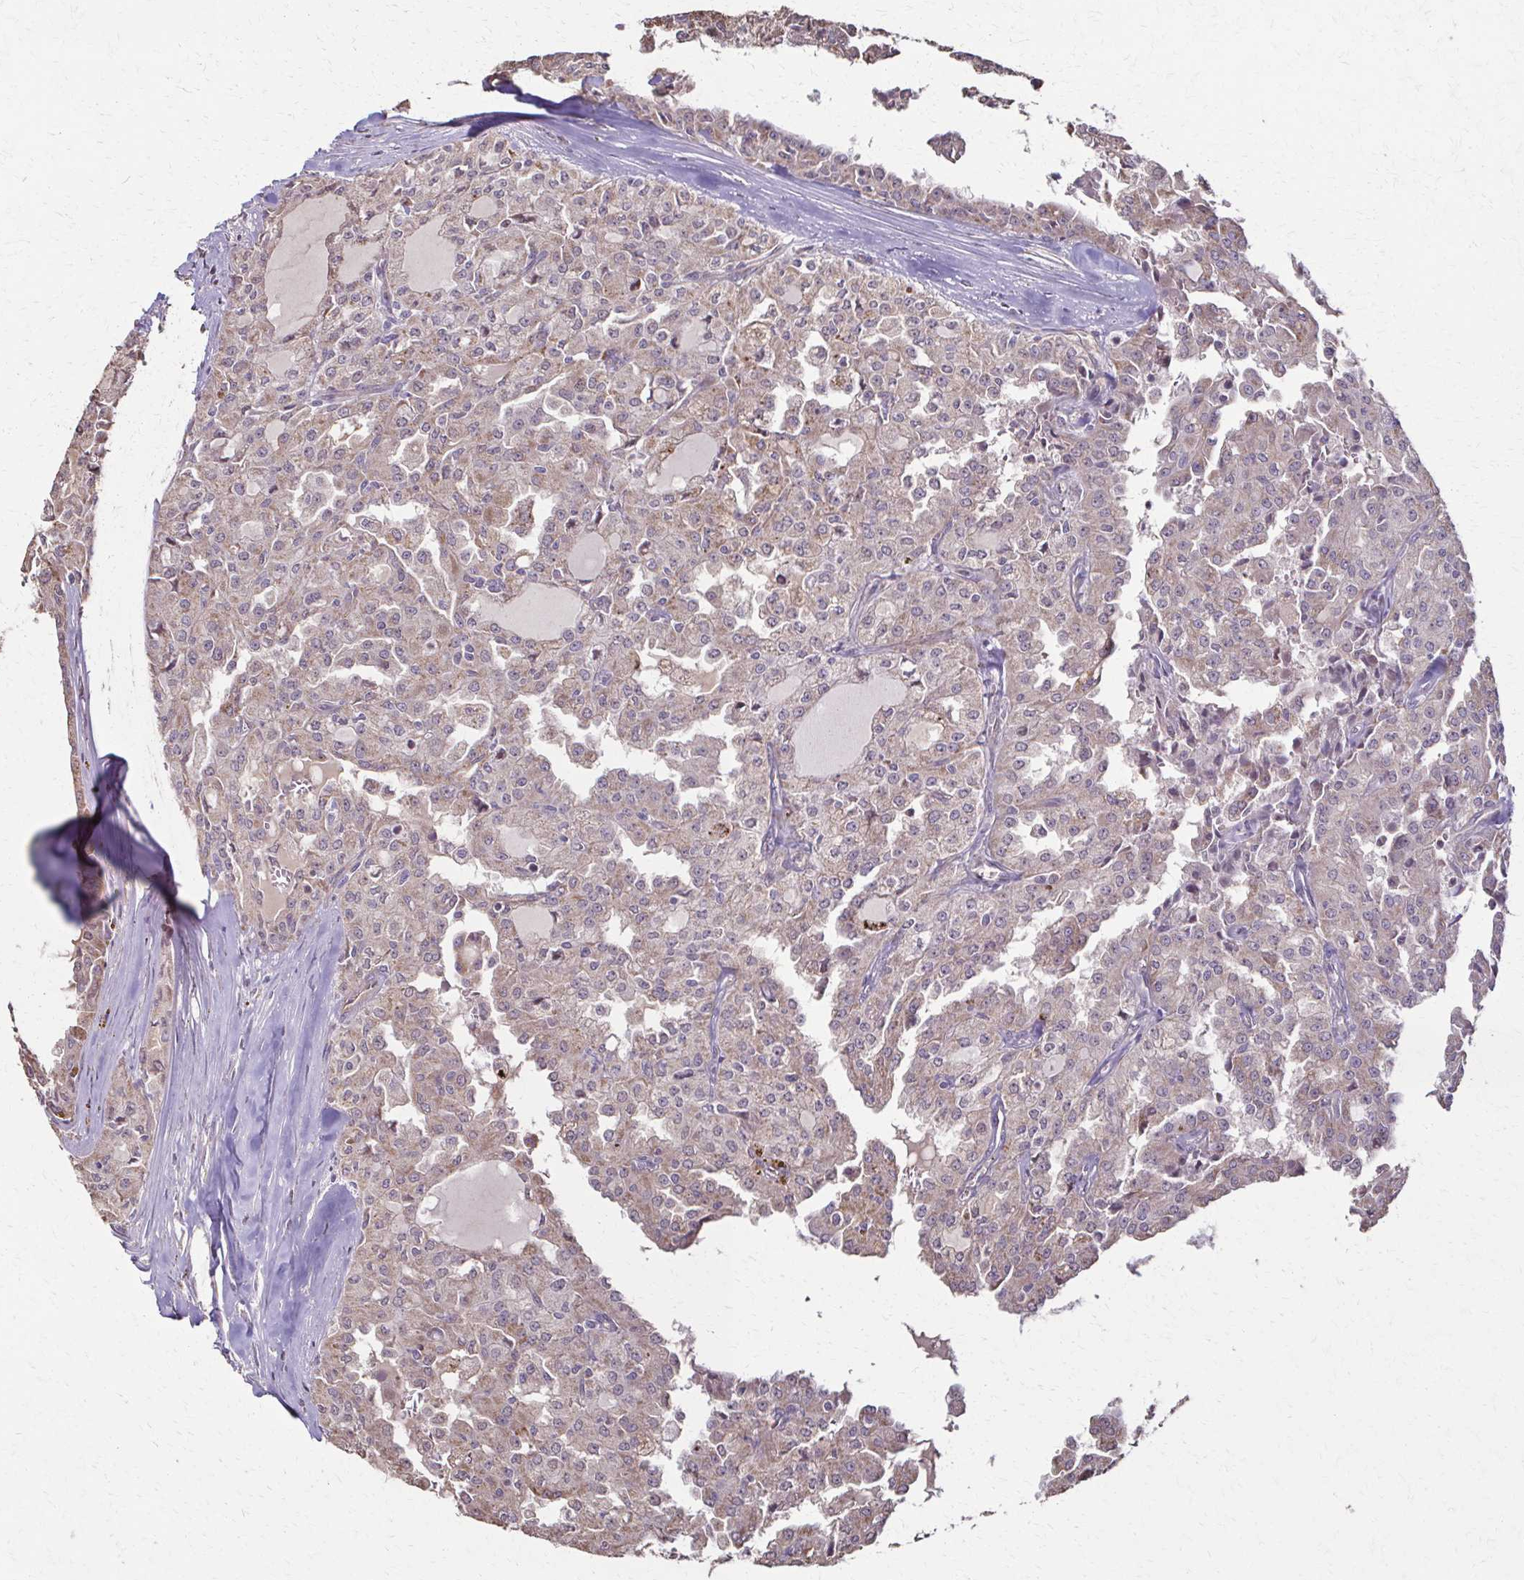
{"staining": {"intensity": "weak", "quantity": ">75%", "location": "cytoplasmic/membranous"}, "tissue": "head and neck cancer", "cell_type": "Tumor cells", "image_type": "cancer", "snomed": [{"axis": "morphology", "description": "Adenocarcinoma, NOS"}, {"axis": "topography", "description": "Head-Neck"}], "caption": "Head and neck adenocarcinoma stained with a brown dye displays weak cytoplasmic/membranous positive expression in approximately >75% of tumor cells.", "gene": "IL18BP", "patient": {"sex": "male", "age": 64}}